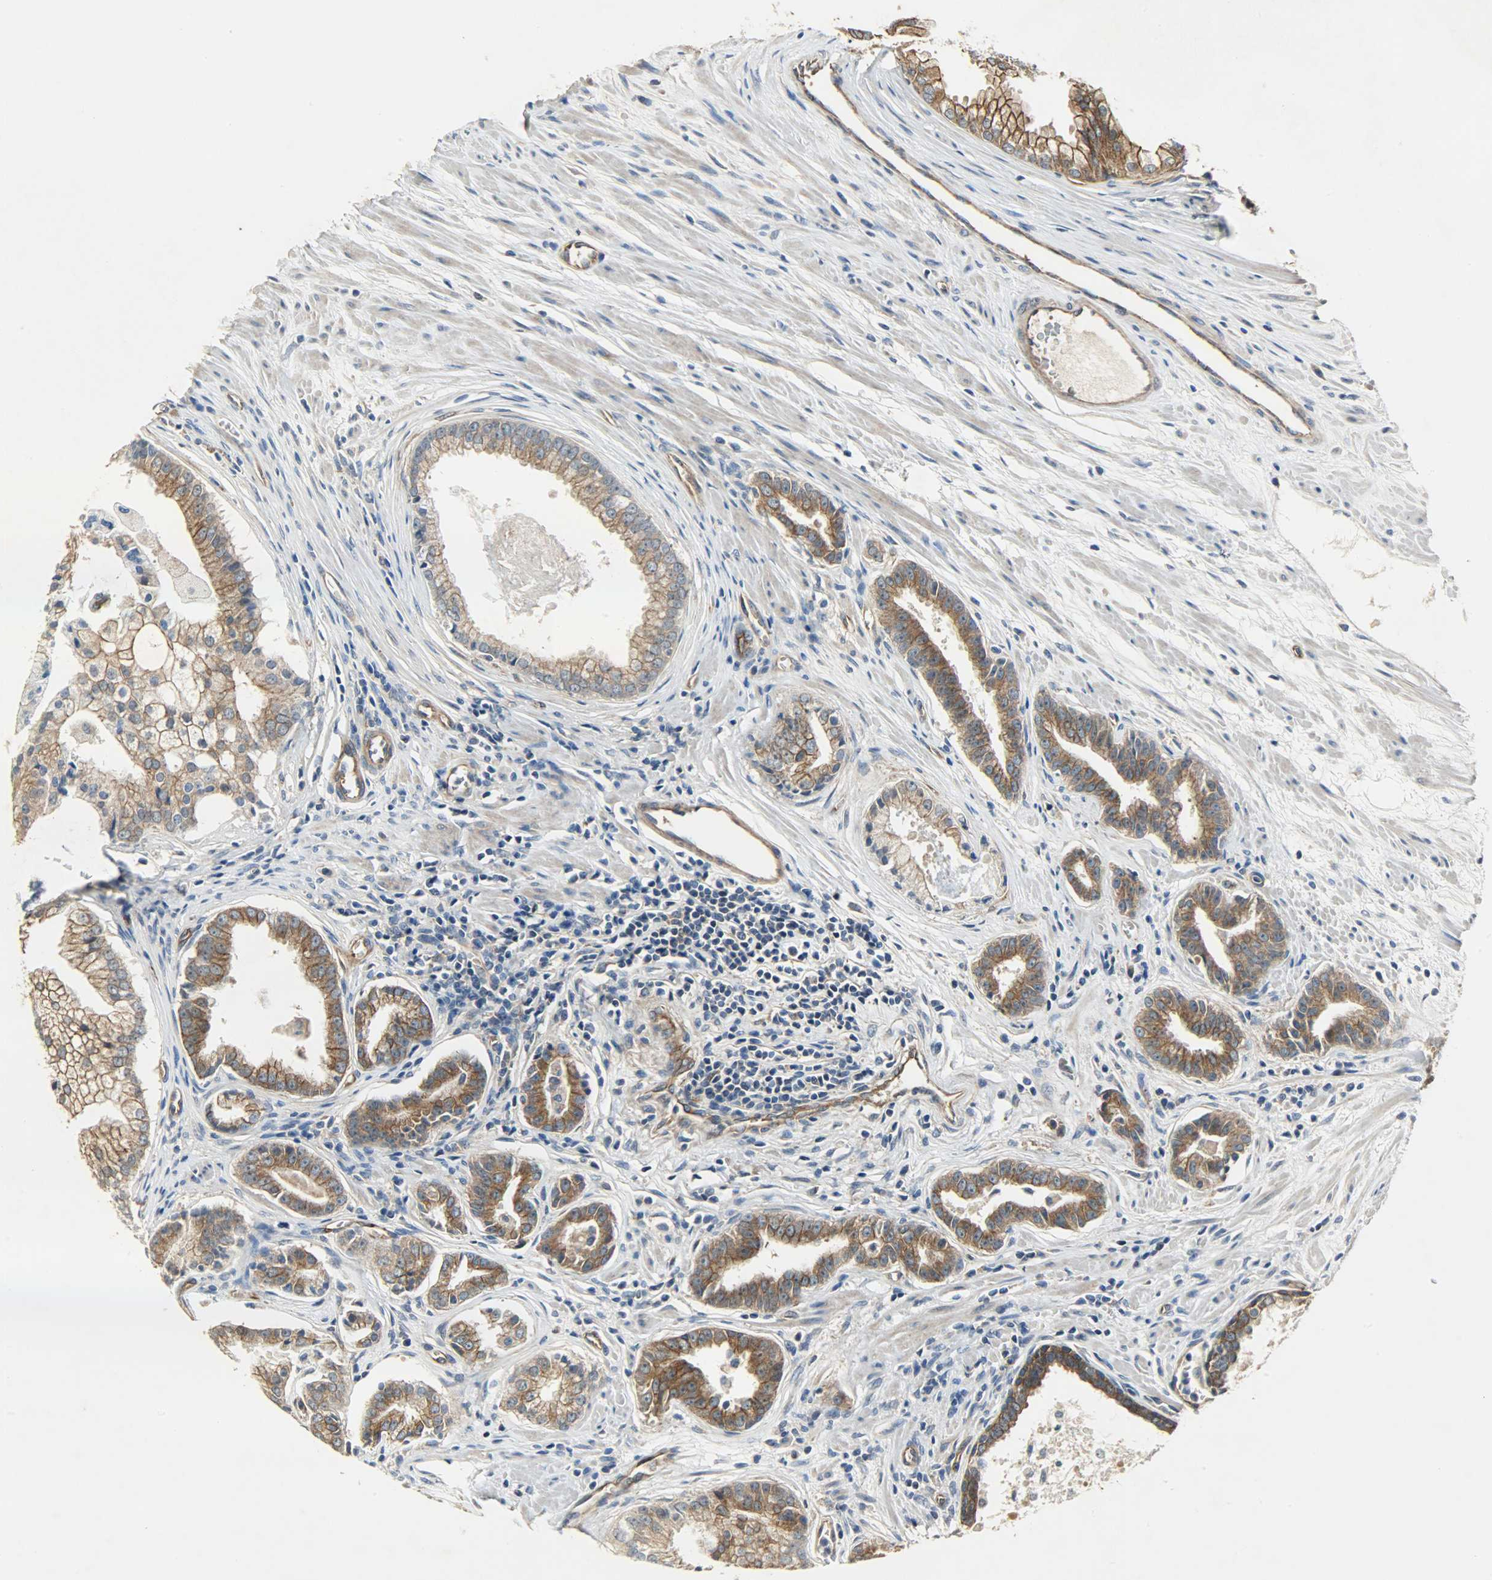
{"staining": {"intensity": "moderate", "quantity": ">75%", "location": "cytoplasmic/membranous"}, "tissue": "prostate cancer", "cell_type": "Tumor cells", "image_type": "cancer", "snomed": [{"axis": "morphology", "description": "Adenocarcinoma, High grade"}, {"axis": "topography", "description": "Prostate"}], "caption": "Human prostate cancer stained for a protein (brown) demonstrates moderate cytoplasmic/membranous positive staining in approximately >75% of tumor cells.", "gene": "KIAA1217", "patient": {"sex": "male", "age": 67}}